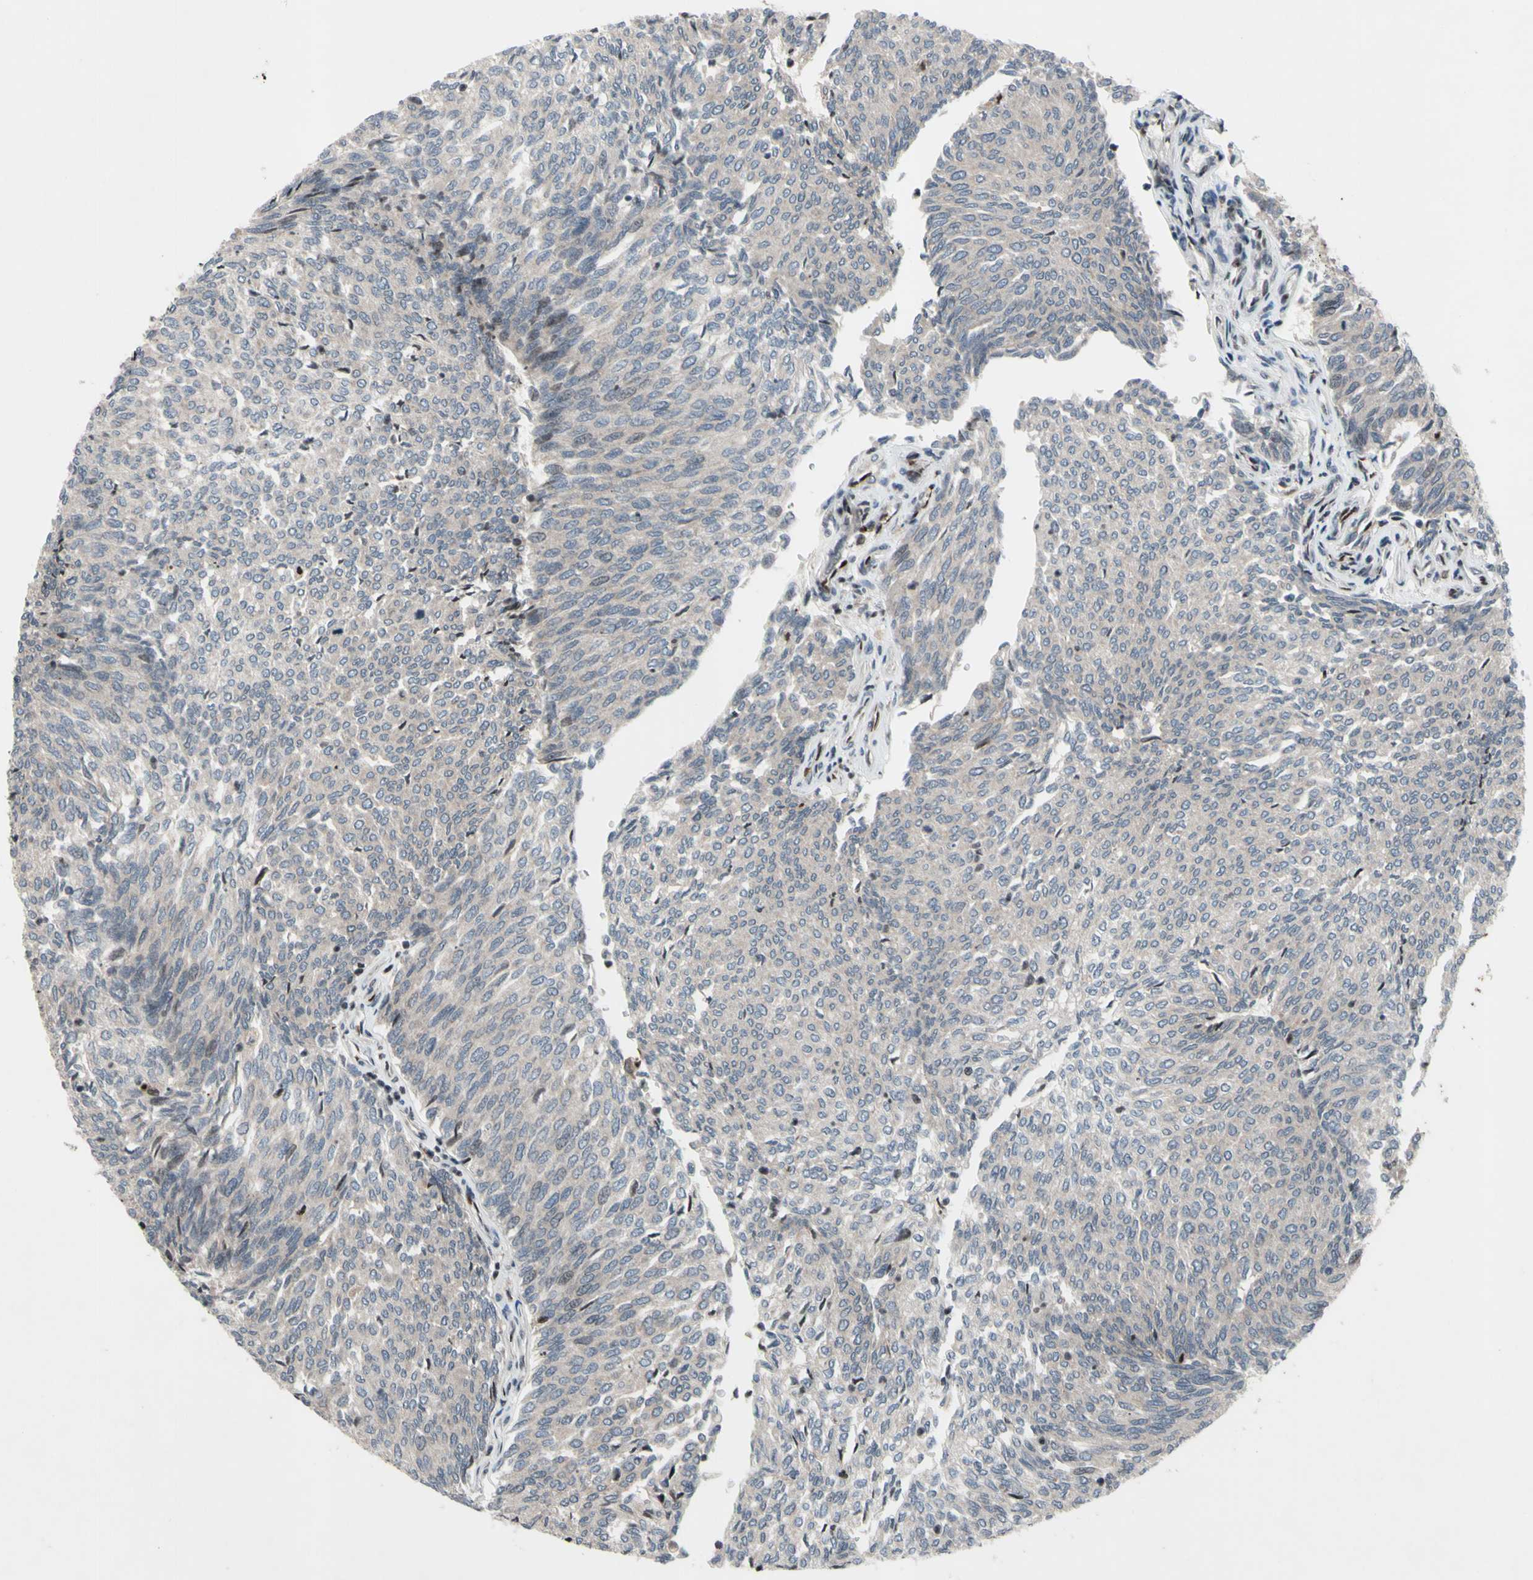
{"staining": {"intensity": "negative", "quantity": "none", "location": "none"}, "tissue": "urothelial cancer", "cell_type": "Tumor cells", "image_type": "cancer", "snomed": [{"axis": "morphology", "description": "Urothelial carcinoma, Low grade"}, {"axis": "topography", "description": "Urinary bladder"}], "caption": "Immunohistochemistry image of neoplastic tissue: low-grade urothelial carcinoma stained with DAB (3,3'-diaminobenzidine) exhibits no significant protein staining in tumor cells.", "gene": "XPO1", "patient": {"sex": "female", "age": 79}}